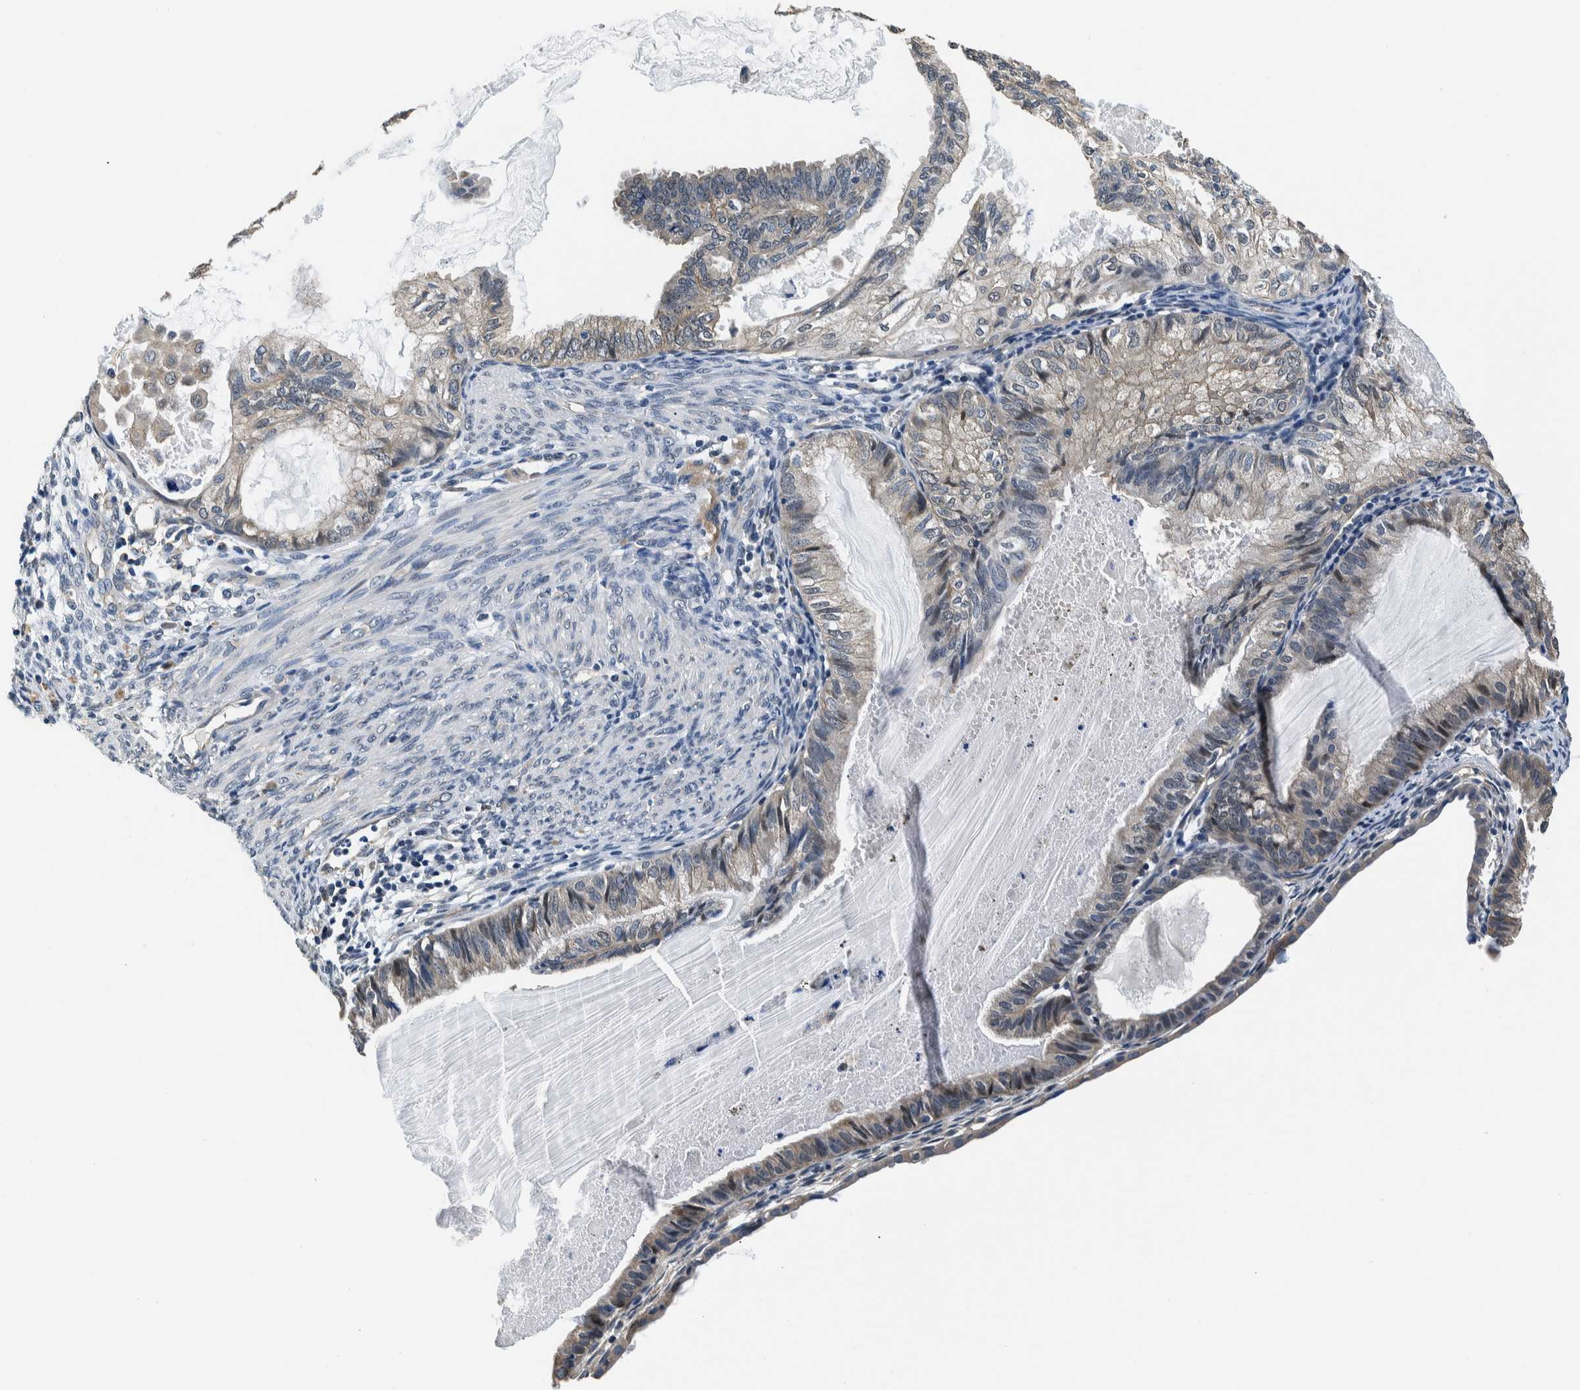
{"staining": {"intensity": "weak", "quantity": ">75%", "location": "cytoplasmic/membranous"}, "tissue": "cervical cancer", "cell_type": "Tumor cells", "image_type": "cancer", "snomed": [{"axis": "morphology", "description": "Normal tissue, NOS"}, {"axis": "morphology", "description": "Adenocarcinoma, NOS"}, {"axis": "topography", "description": "Cervix"}, {"axis": "topography", "description": "Endometrium"}], "caption": "Immunohistochemistry staining of cervical adenocarcinoma, which shows low levels of weak cytoplasmic/membranous positivity in approximately >75% of tumor cells indicating weak cytoplasmic/membranous protein staining. The staining was performed using DAB (3,3'-diaminobenzidine) (brown) for protein detection and nuclei were counterstained in hematoxylin (blue).", "gene": "NIBAN2", "patient": {"sex": "female", "age": 86}}